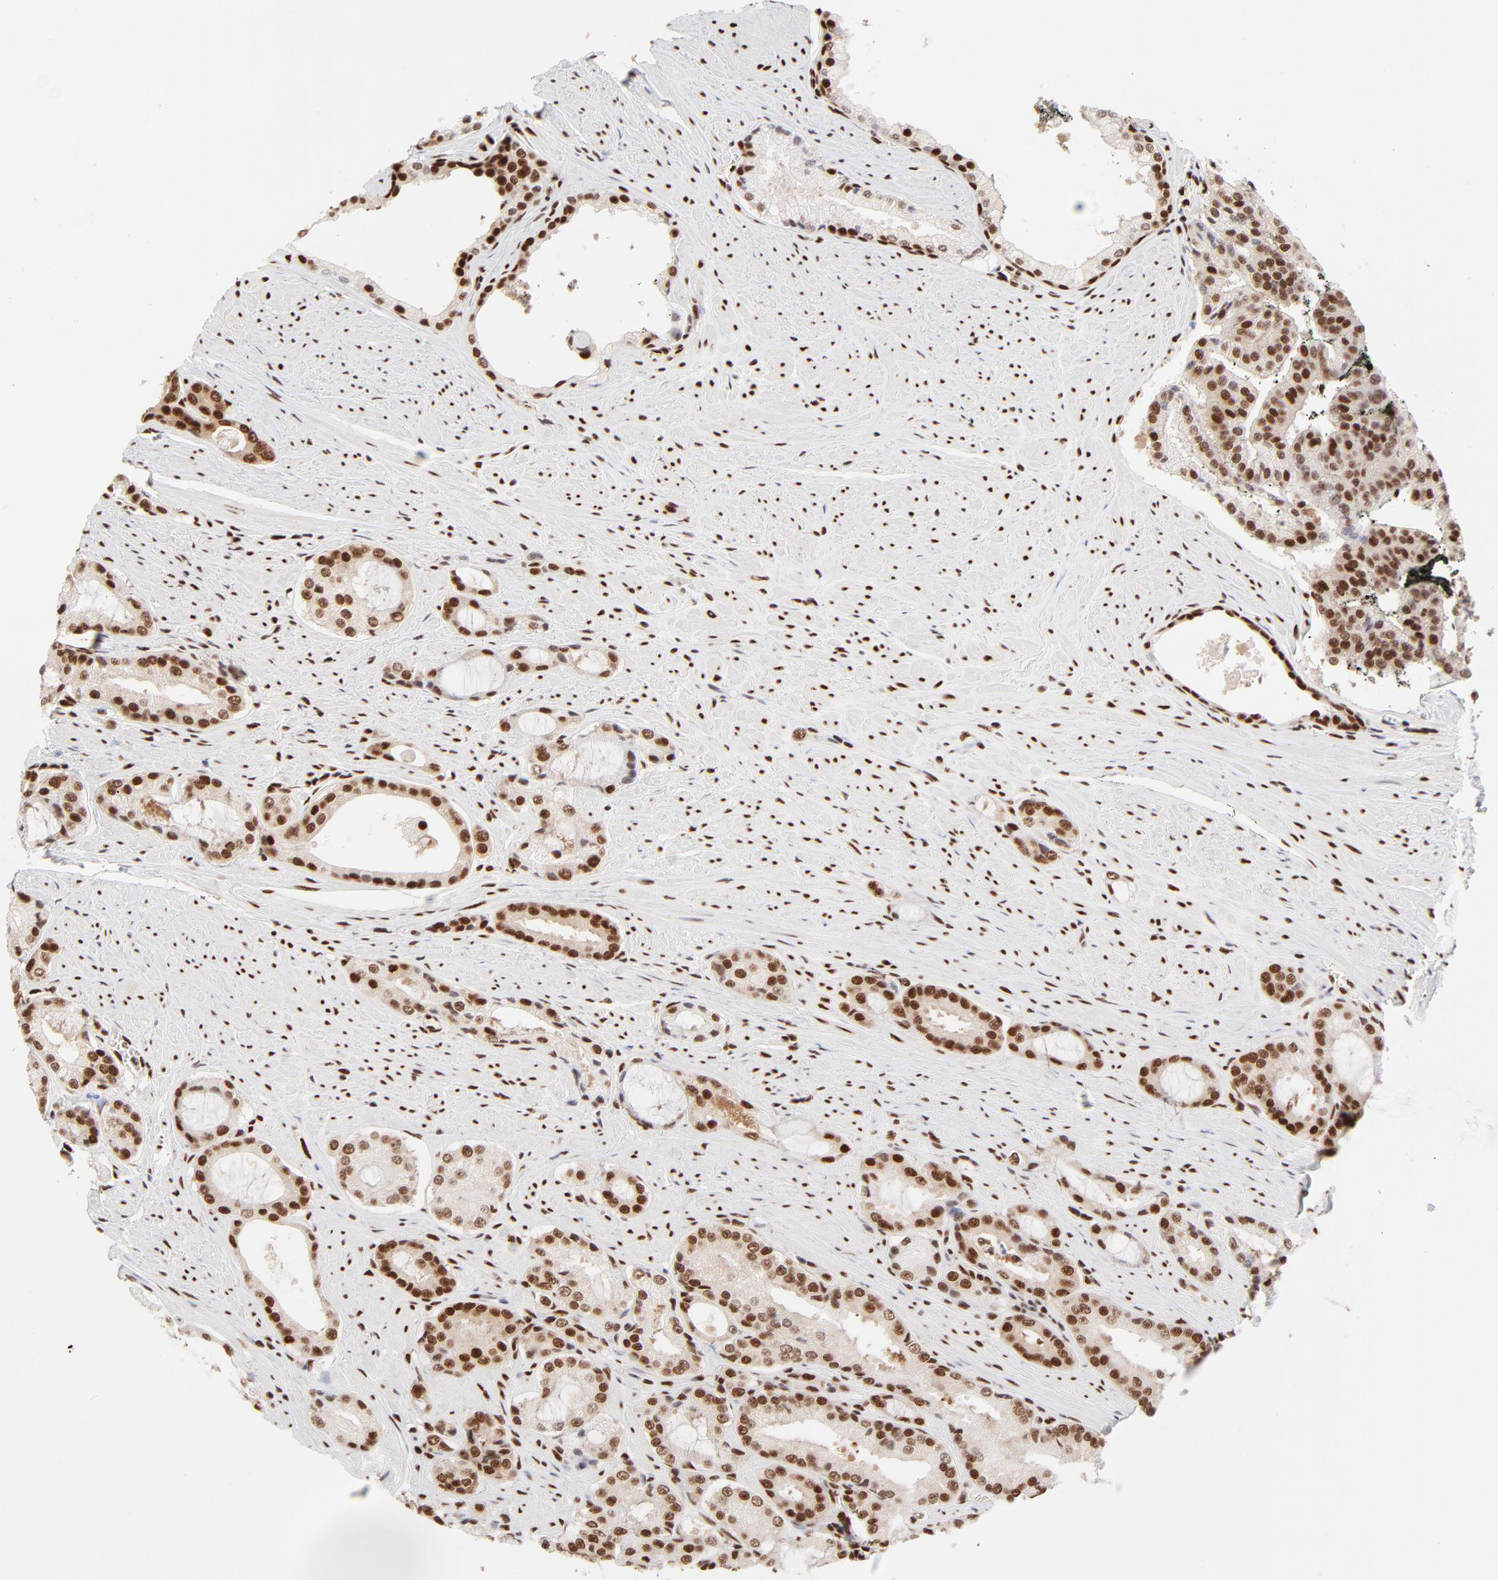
{"staining": {"intensity": "strong", "quantity": ">75%", "location": "nuclear"}, "tissue": "prostate cancer", "cell_type": "Tumor cells", "image_type": "cancer", "snomed": [{"axis": "morphology", "description": "Adenocarcinoma, Medium grade"}, {"axis": "topography", "description": "Prostate"}], "caption": "Tumor cells demonstrate high levels of strong nuclear expression in about >75% of cells in human prostate cancer (medium-grade adenocarcinoma).", "gene": "TARDBP", "patient": {"sex": "male", "age": 60}}